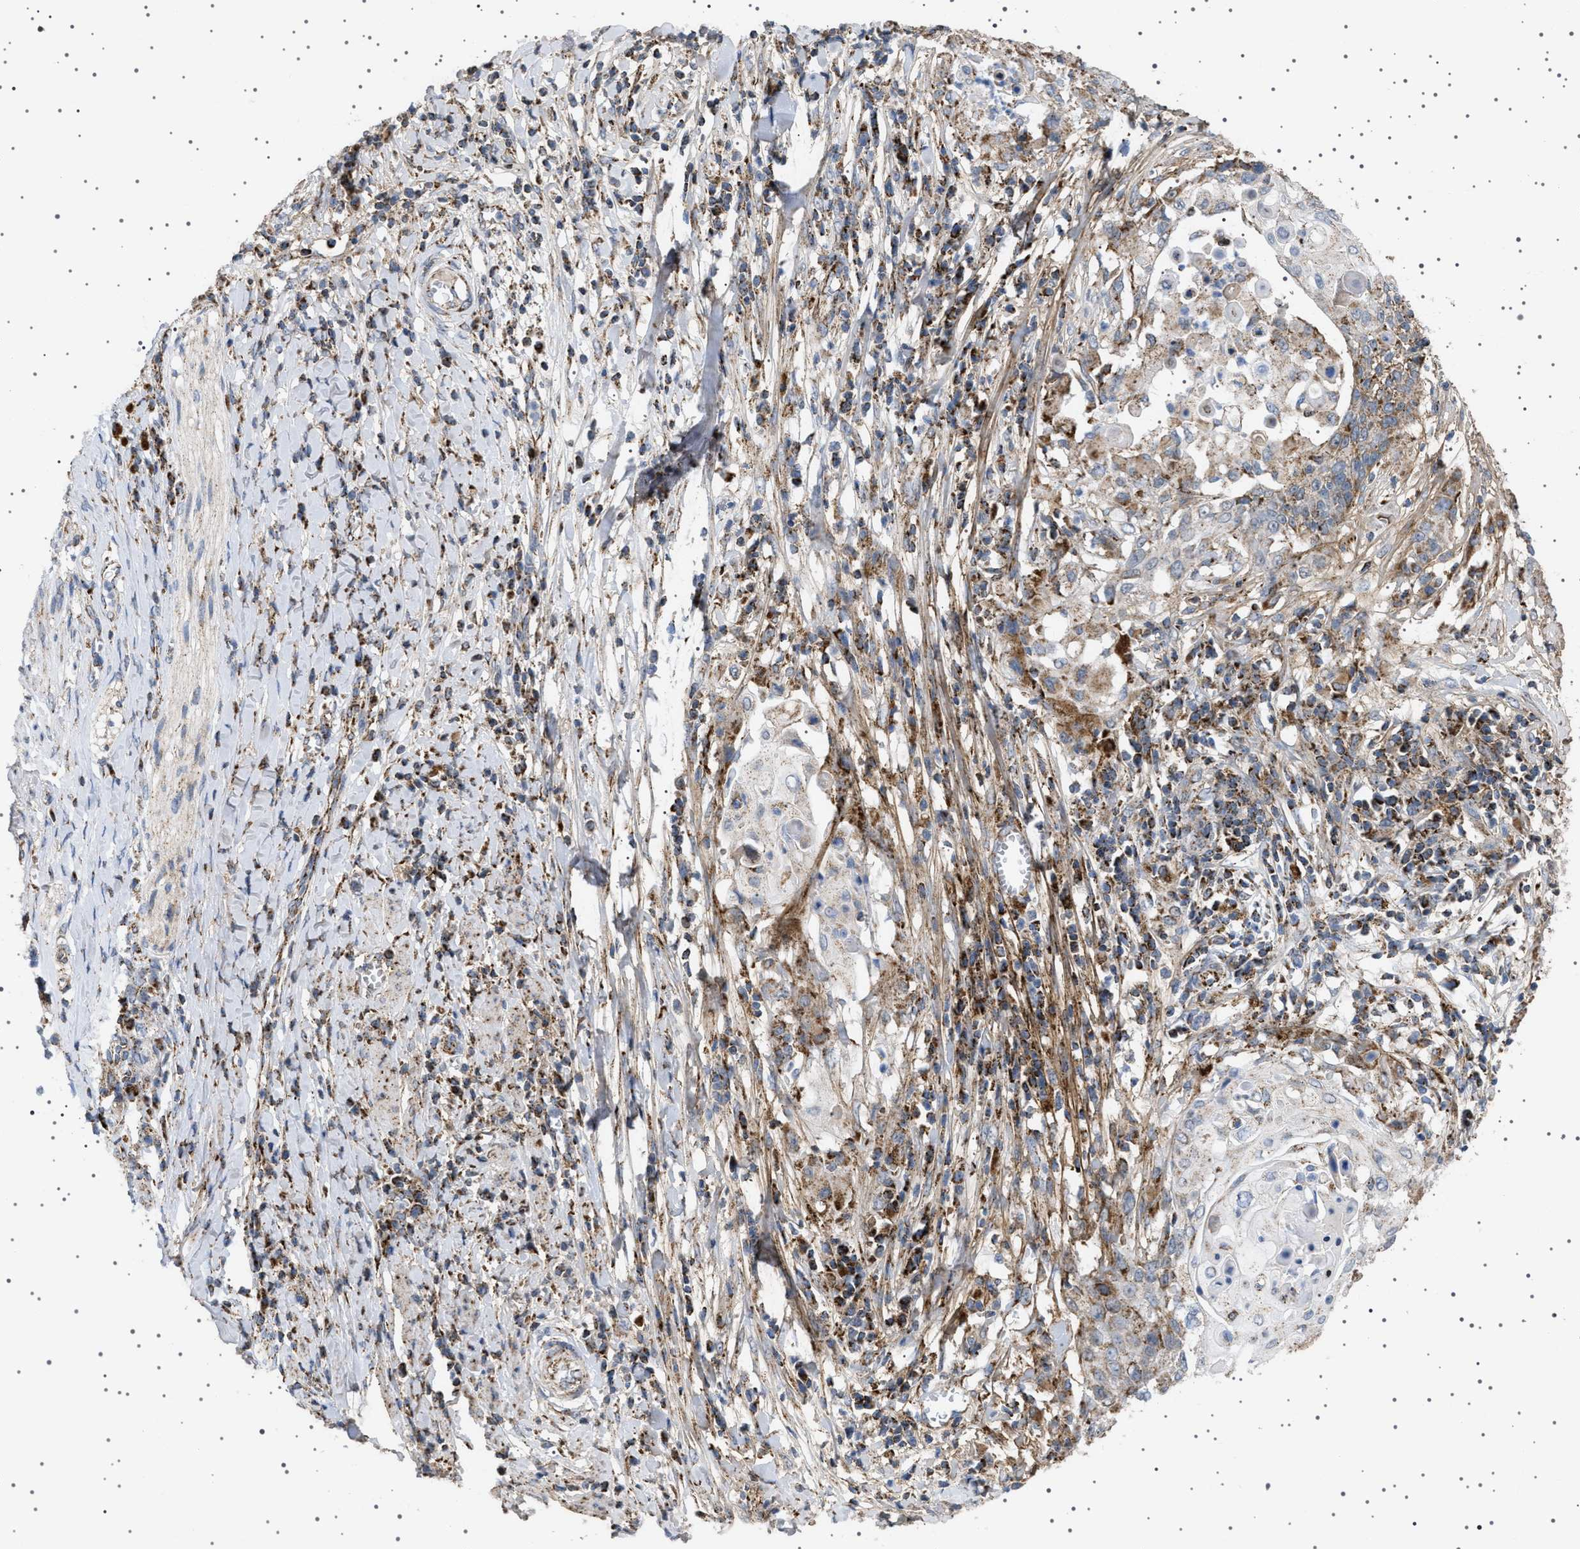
{"staining": {"intensity": "moderate", "quantity": "25%-75%", "location": "cytoplasmic/membranous"}, "tissue": "cervical cancer", "cell_type": "Tumor cells", "image_type": "cancer", "snomed": [{"axis": "morphology", "description": "Squamous cell carcinoma, NOS"}, {"axis": "topography", "description": "Cervix"}], "caption": "The image exhibits a brown stain indicating the presence of a protein in the cytoplasmic/membranous of tumor cells in cervical cancer (squamous cell carcinoma).", "gene": "UBXN8", "patient": {"sex": "female", "age": 39}}